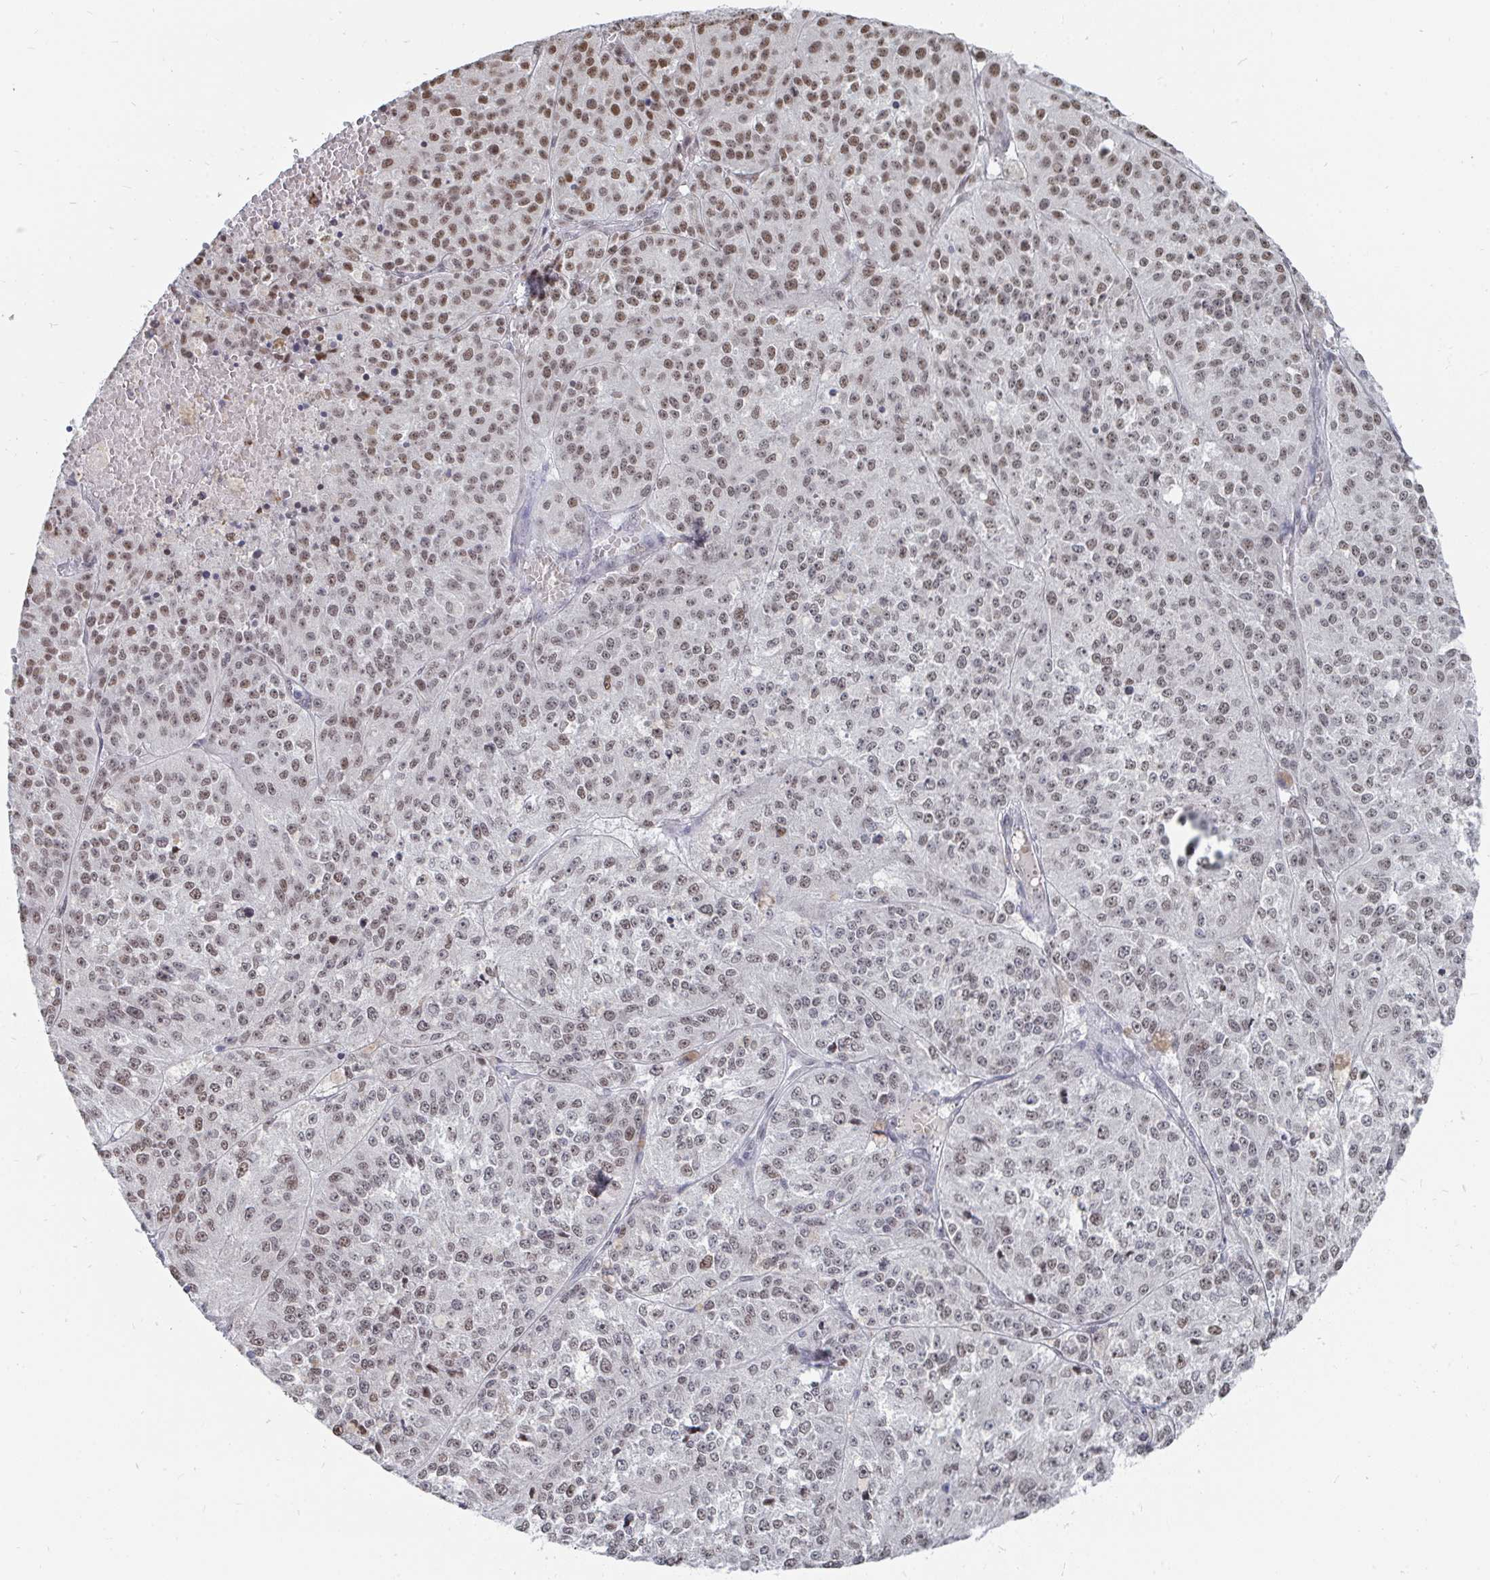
{"staining": {"intensity": "moderate", "quantity": "25%-75%", "location": "nuclear"}, "tissue": "melanoma", "cell_type": "Tumor cells", "image_type": "cancer", "snomed": [{"axis": "morphology", "description": "Malignant melanoma, Metastatic site"}, {"axis": "topography", "description": "Lymph node"}], "caption": "This histopathology image demonstrates immunohistochemistry staining of human malignant melanoma (metastatic site), with medium moderate nuclear expression in about 25%-75% of tumor cells.", "gene": "TRIP12", "patient": {"sex": "female", "age": 64}}